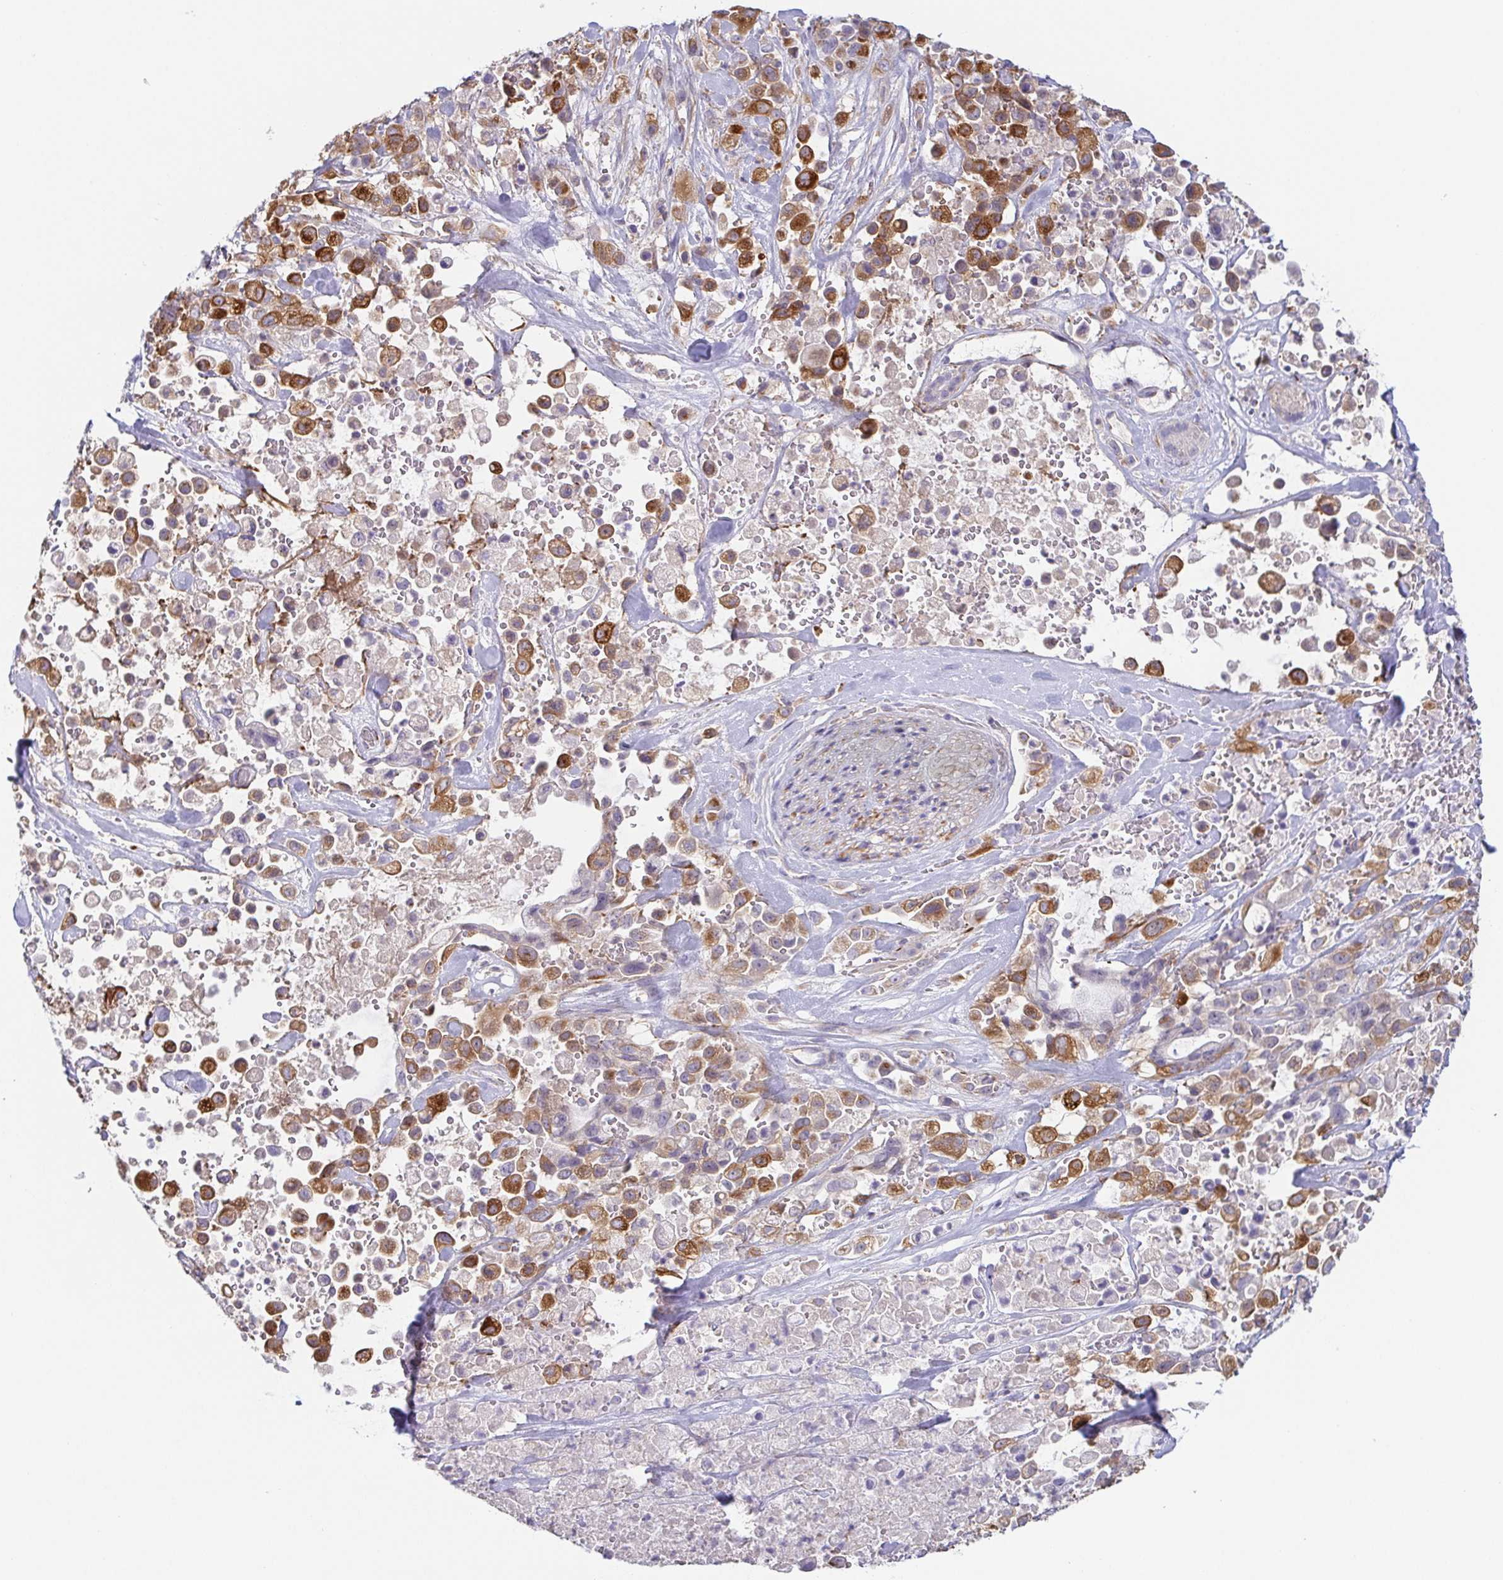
{"staining": {"intensity": "strong", "quantity": "25%-75%", "location": "cytoplasmic/membranous"}, "tissue": "pancreatic cancer", "cell_type": "Tumor cells", "image_type": "cancer", "snomed": [{"axis": "morphology", "description": "Adenocarcinoma, NOS"}, {"axis": "topography", "description": "Pancreas"}], "caption": "Human pancreatic adenocarcinoma stained for a protein (brown) shows strong cytoplasmic/membranous positive expression in approximately 25%-75% of tumor cells.", "gene": "COL17A1", "patient": {"sex": "male", "age": 44}}